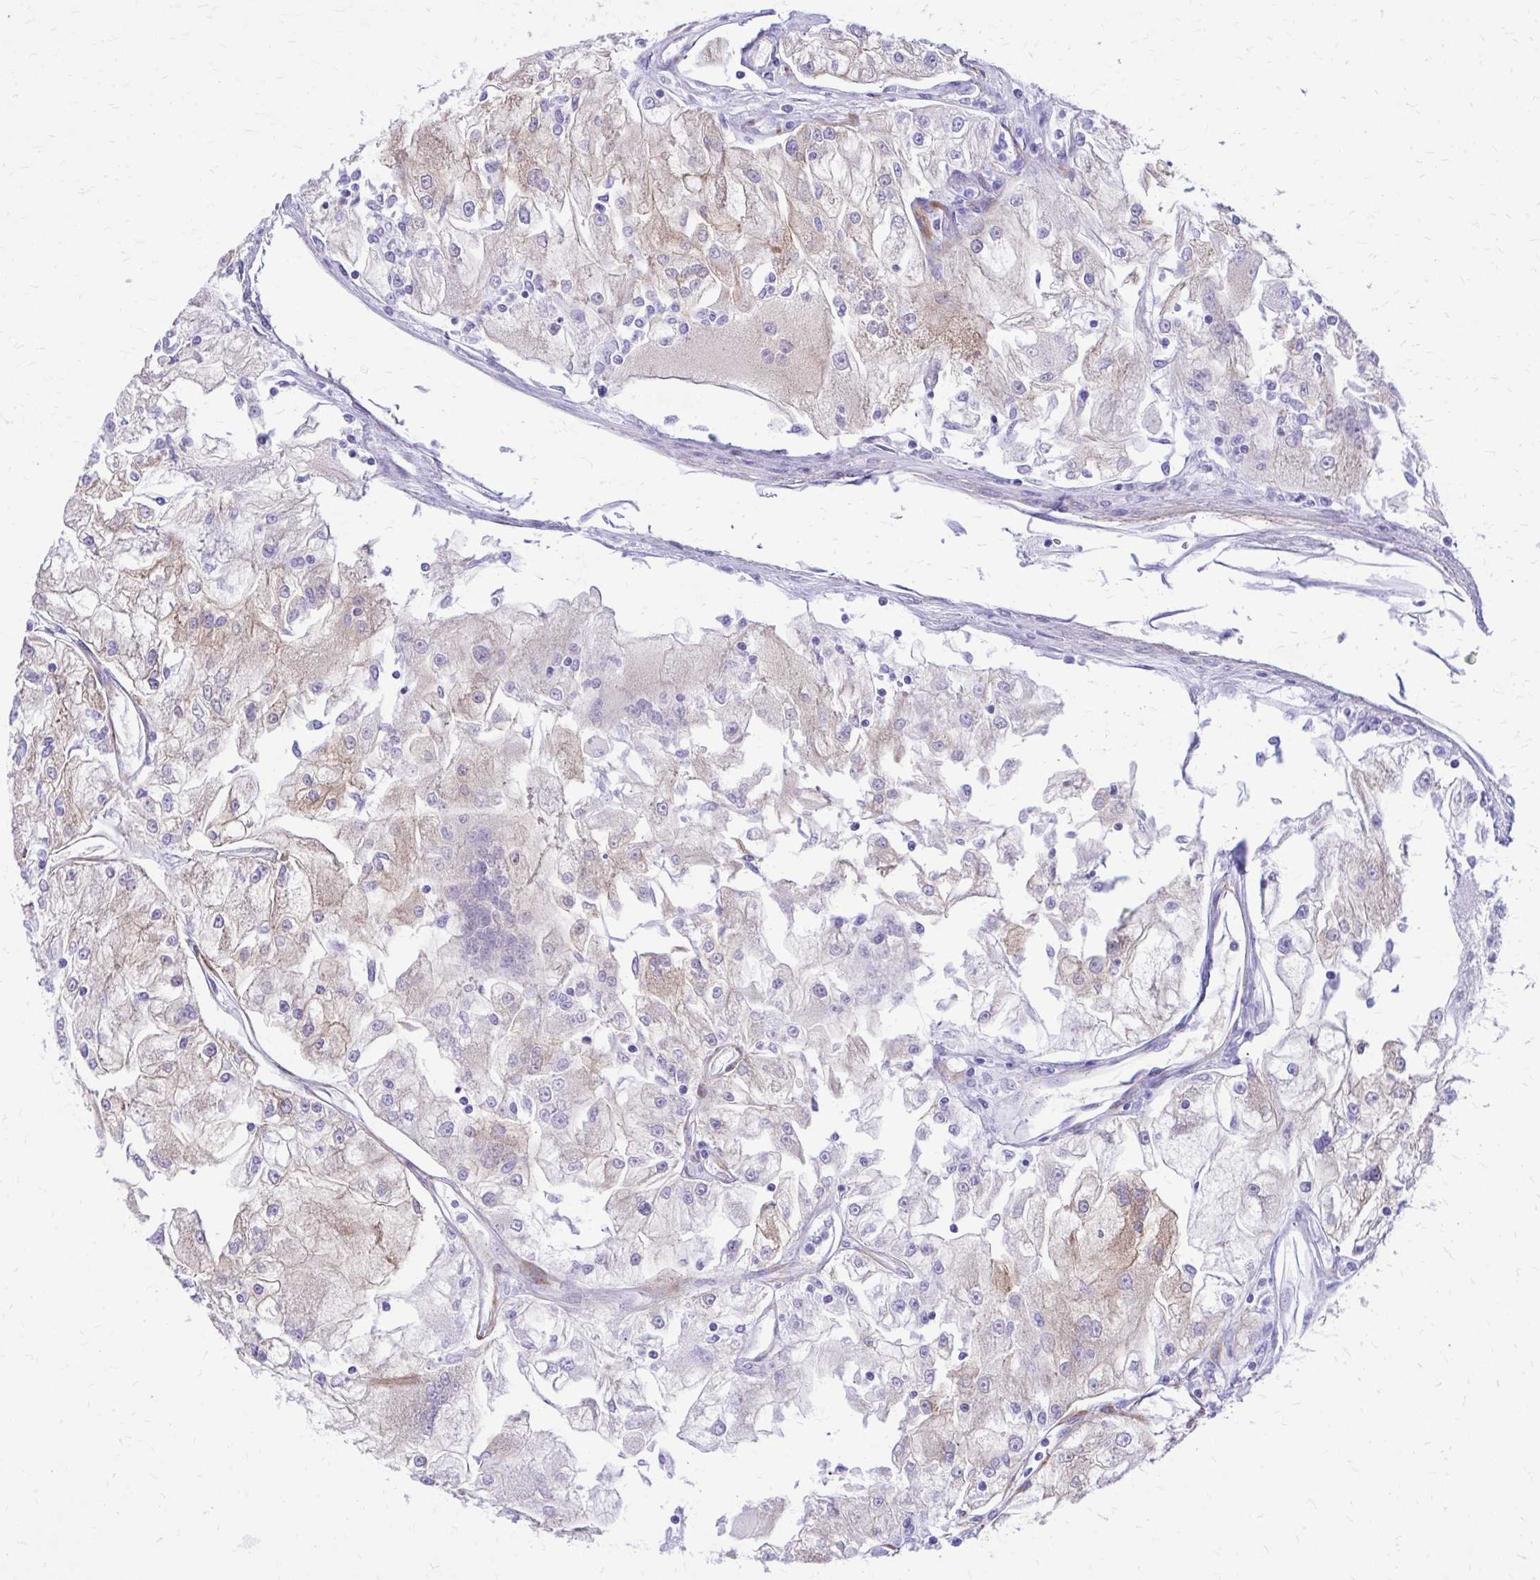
{"staining": {"intensity": "weak", "quantity": "25%-75%", "location": "cytoplasmic/membranous"}, "tissue": "renal cancer", "cell_type": "Tumor cells", "image_type": "cancer", "snomed": [{"axis": "morphology", "description": "Adenocarcinoma, NOS"}, {"axis": "topography", "description": "Kidney"}], "caption": "A brown stain labels weak cytoplasmic/membranous positivity of a protein in renal adenocarcinoma tumor cells.", "gene": "EPB41L1", "patient": {"sex": "female", "age": 72}}